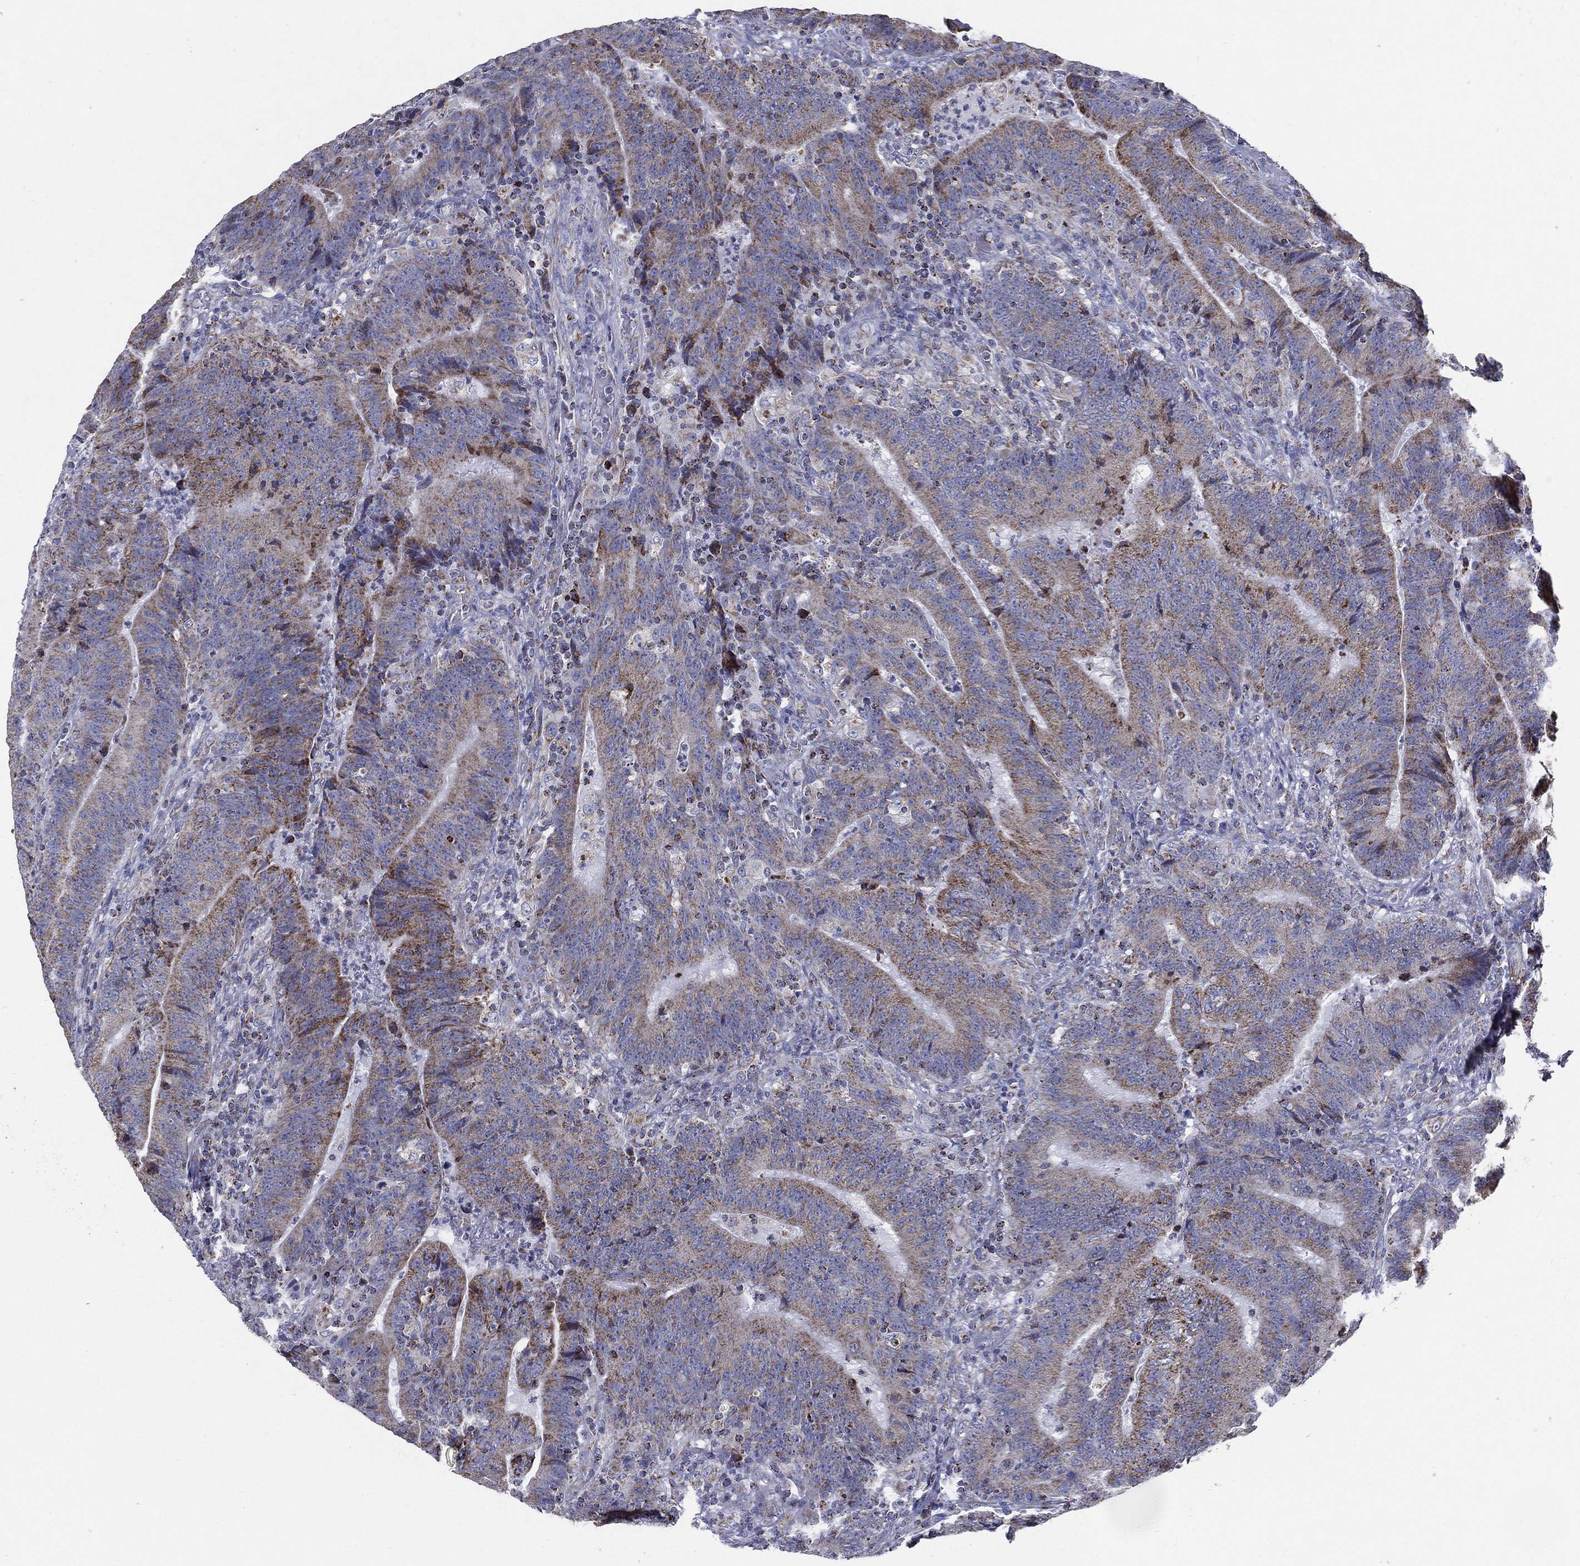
{"staining": {"intensity": "moderate", "quantity": "25%-75%", "location": "cytoplasmic/membranous"}, "tissue": "colorectal cancer", "cell_type": "Tumor cells", "image_type": "cancer", "snomed": [{"axis": "morphology", "description": "Adenocarcinoma, NOS"}, {"axis": "topography", "description": "Colon"}], "caption": "A brown stain shows moderate cytoplasmic/membranous staining of a protein in colorectal cancer tumor cells.", "gene": "SFXN1", "patient": {"sex": "female", "age": 75}}